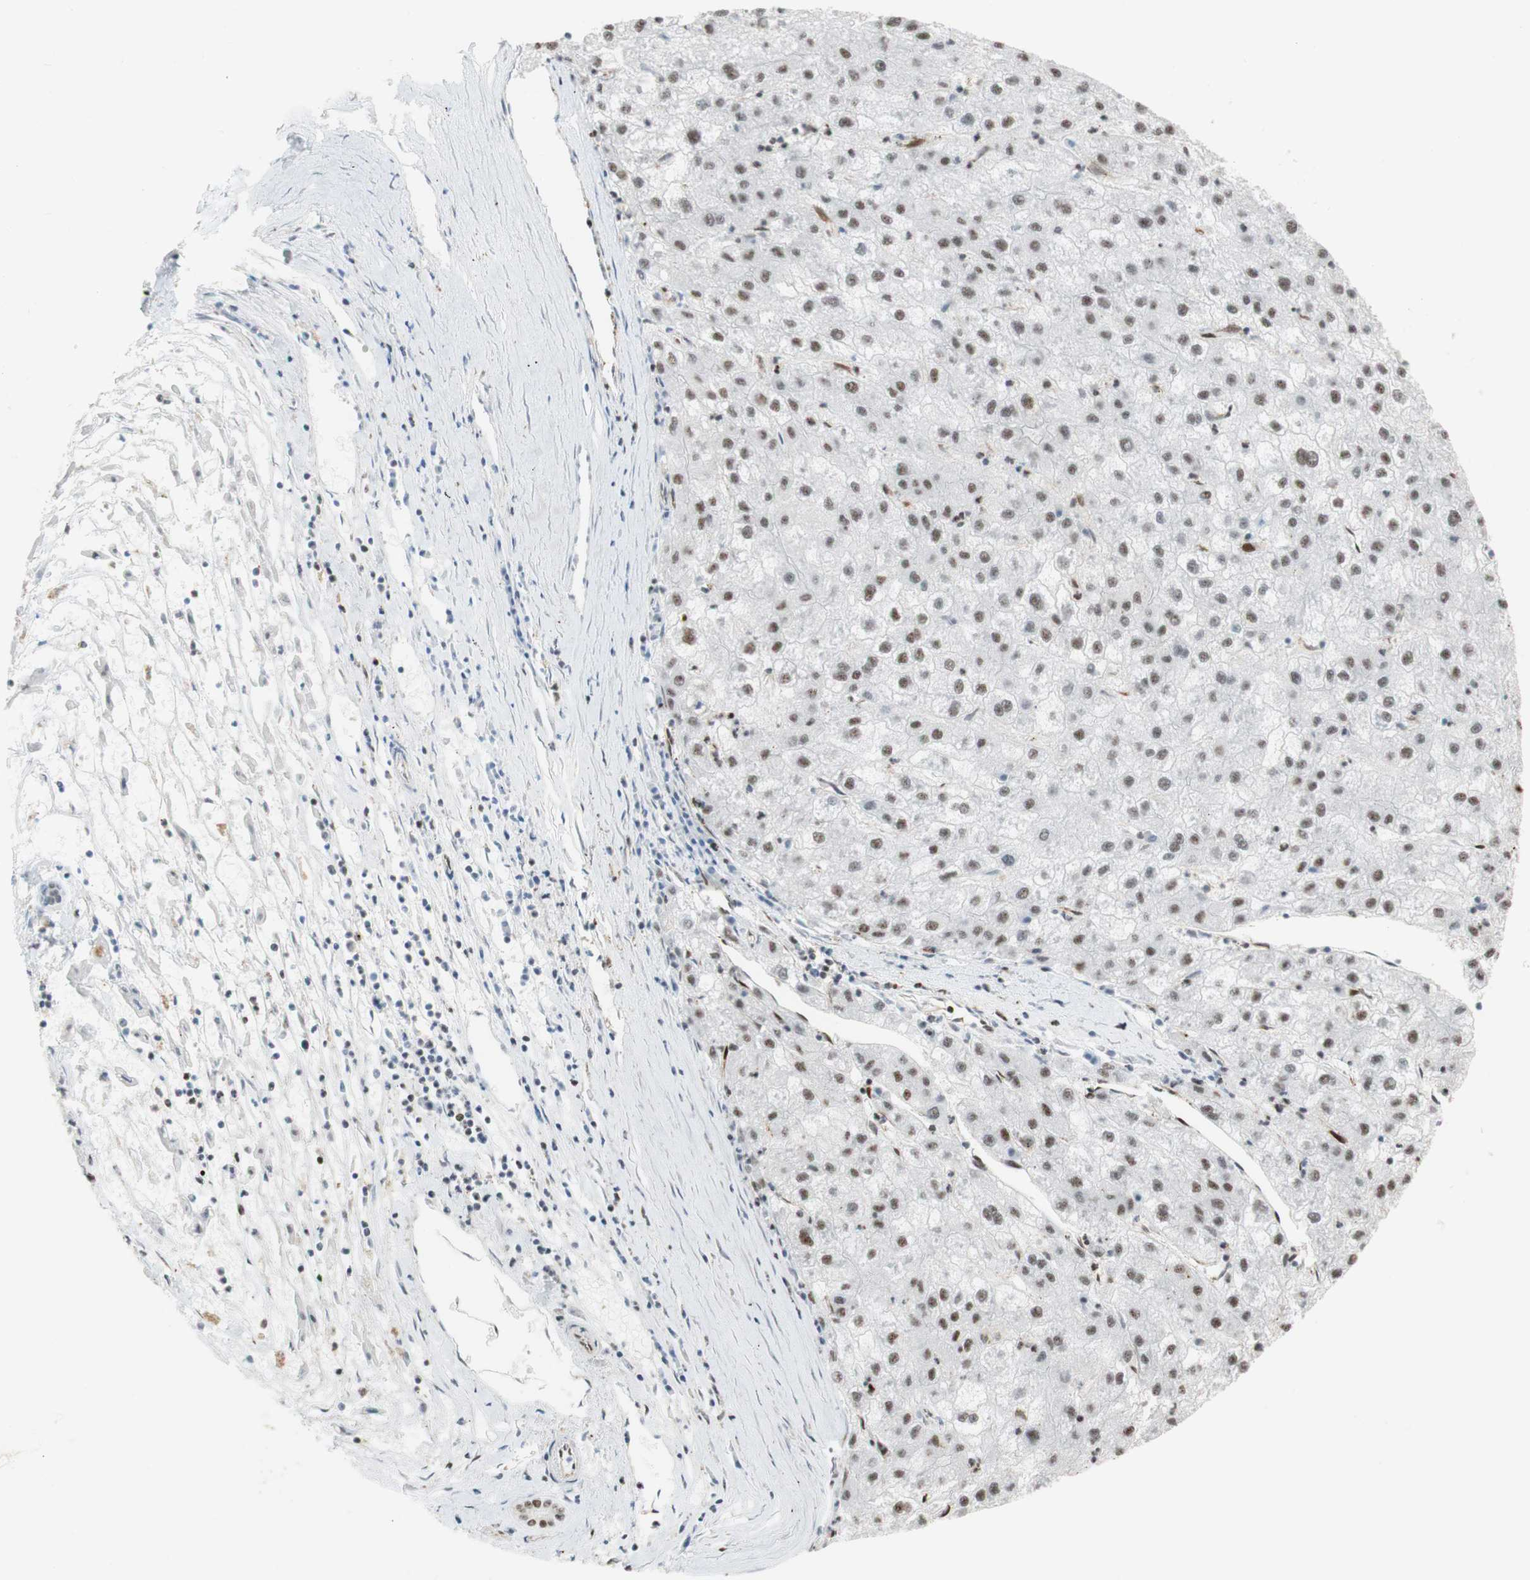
{"staining": {"intensity": "weak", "quantity": ">75%", "location": "nuclear"}, "tissue": "liver cancer", "cell_type": "Tumor cells", "image_type": "cancer", "snomed": [{"axis": "morphology", "description": "Carcinoma, Hepatocellular, NOS"}, {"axis": "topography", "description": "Liver"}], "caption": "Immunohistochemical staining of human hepatocellular carcinoma (liver) exhibits low levels of weak nuclear expression in approximately >75% of tumor cells.", "gene": "SAP18", "patient": {"sex": "male", "age": 72}}